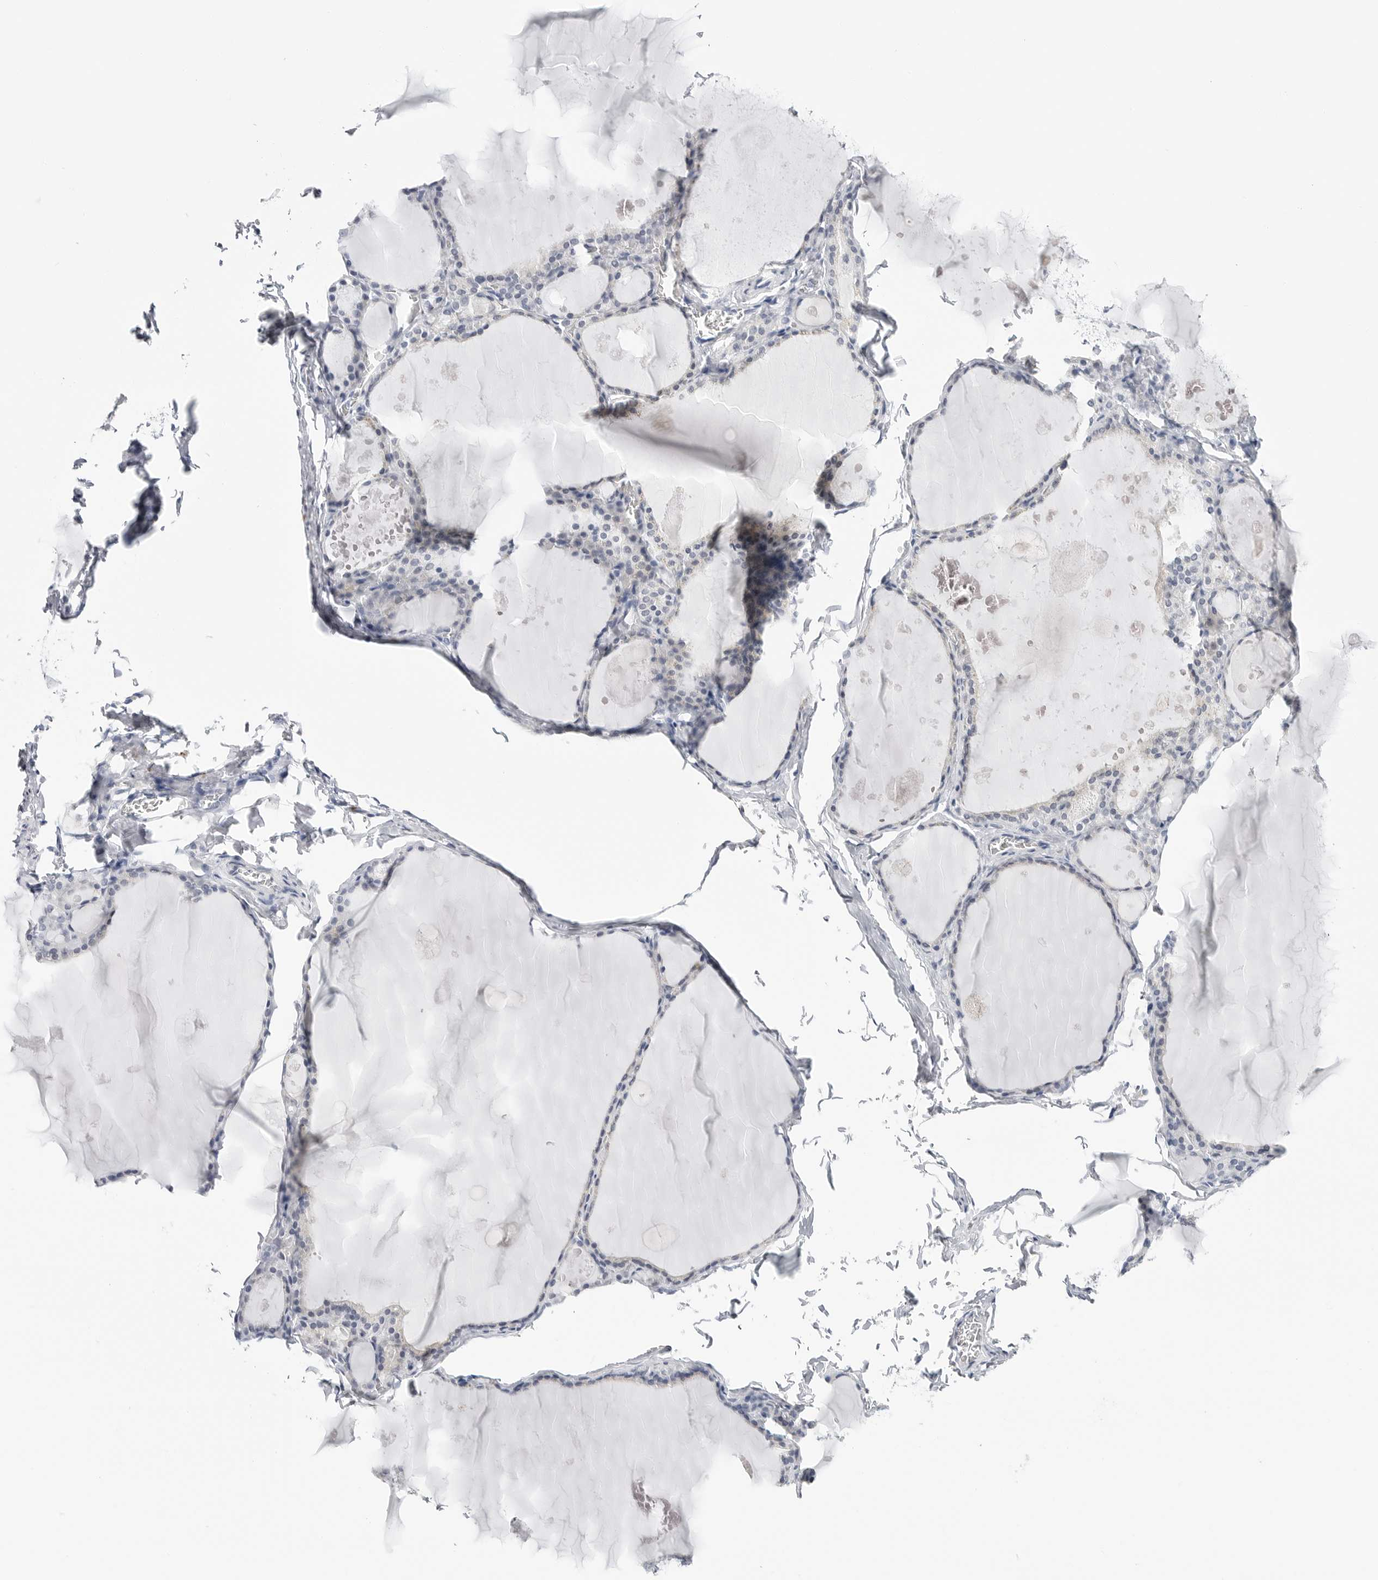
{"staining": {"intensity": "negative", "quantity": "none", "location": "none"}, "tissue": "thyroid gland", "cell_type": "Glandular cells", "image_type": "normal", "snomed": [{"axis": "morphology", "description": "Normal tissue, NOS"}, {"axis": "topography", "description": "Thyroid gland"}], "caption": "The micrograph reveals no staining of glandular cells in normal thyroid gland.", "gene": "HSPB7", "patient": {"sex": "male", "age": 56}}